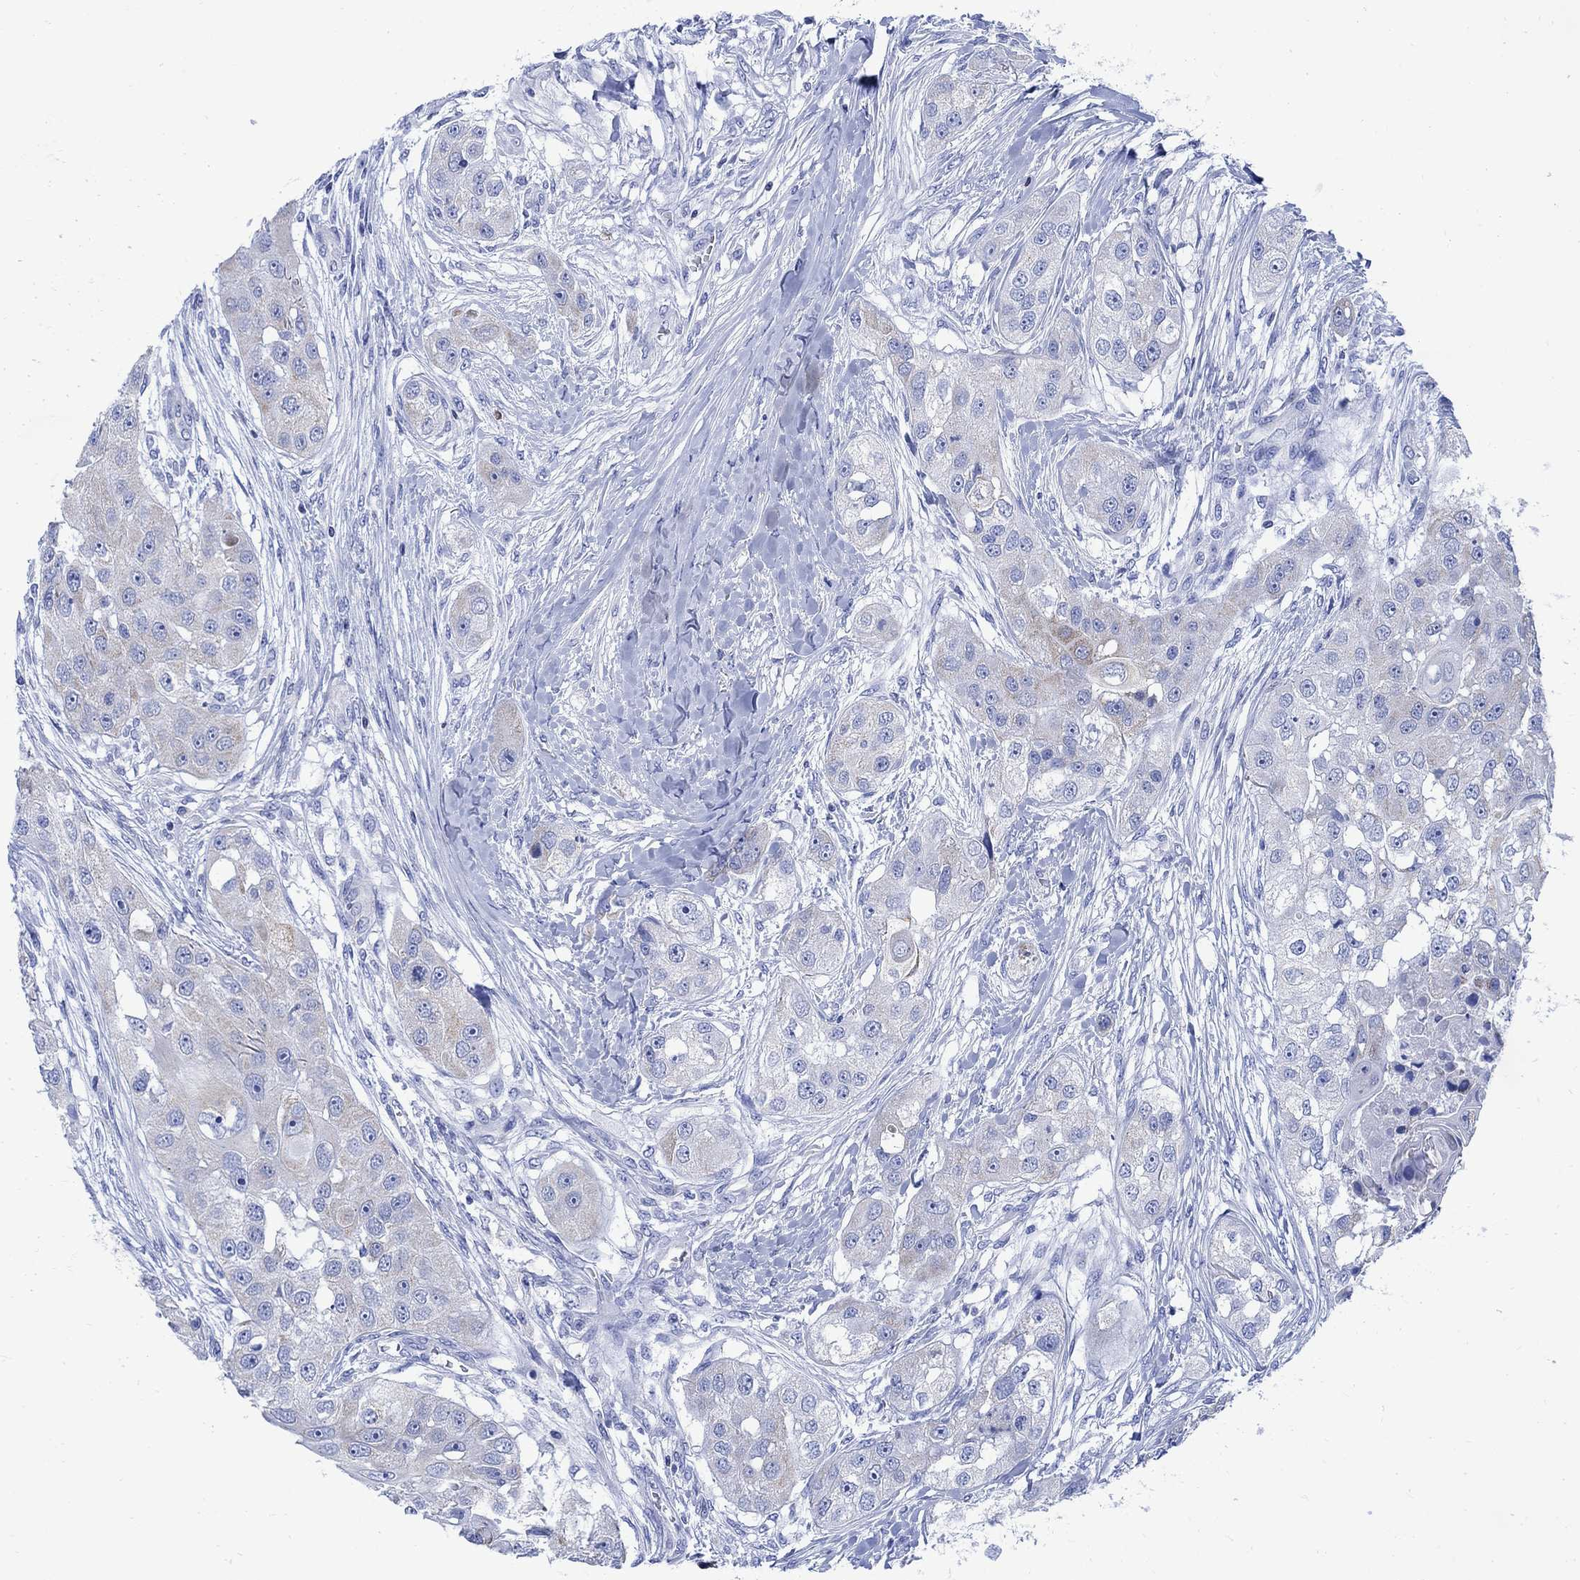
{"staining": {"intensity": "weak", "quantity": "<25%", "location": "cytoplasmic/membranous"}, "tissue": "head and neck cancer", "cell_type": "Tumor cells", "image_type": "cancer", "snomed": [{"axis": "morphology", "description": "Normal tissue, NOS"}, {"axis": "morphology", "description": "Squamous cell carcinoma, NOS"}, {"axis": "topography", "description": "Skeletal muscle"}, {"axis": "topography", "description": "Head-Neck"}], "caption": "Human head and neck squamous cell carcinoma stained for a protein using immunohistochemistry (IHC) shows no staining in tumor cells.", "gene": "CPLX2", "patient": {"sex": "male", "age": 51}}